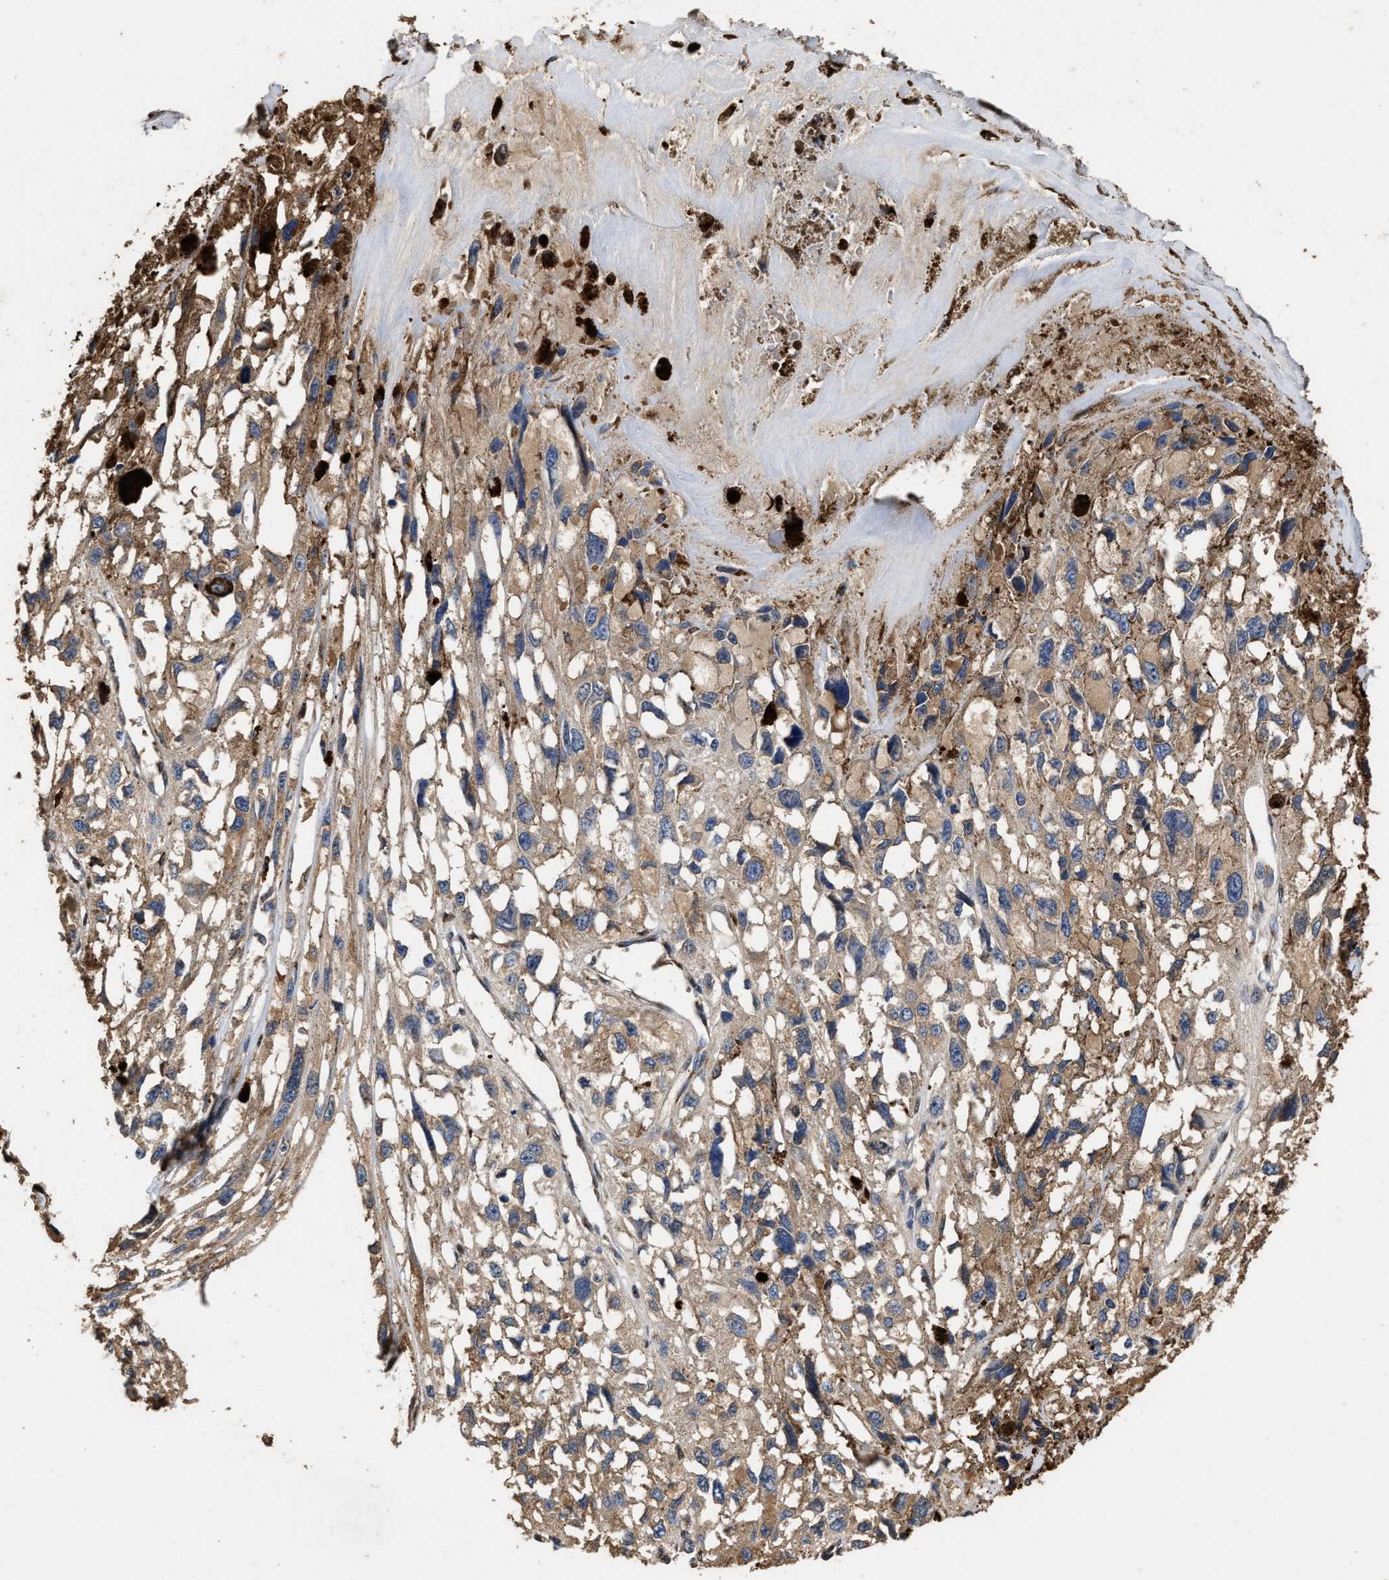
{"staining": {"intensity": "weak", "quantity": ">75%", "location": "cytoplasmic/membranous"}, "tissue": "melanoma", "cell_type": "Tumor cells", "image_type": "cancer", "snomed": [{"axis": "morphology", "description": "Malignant melanoma, Metastatic site"}, {"axis": "topography", "description": "Lymph node"}], "caption": "Melanoma tissue reveals weak cytoplasmic/membranous expression in approximately >75% of tumor cells, visualized by immunohistochemistry.", "gene": "TPST2", "patient": {"sex": "male", "age": 59}}